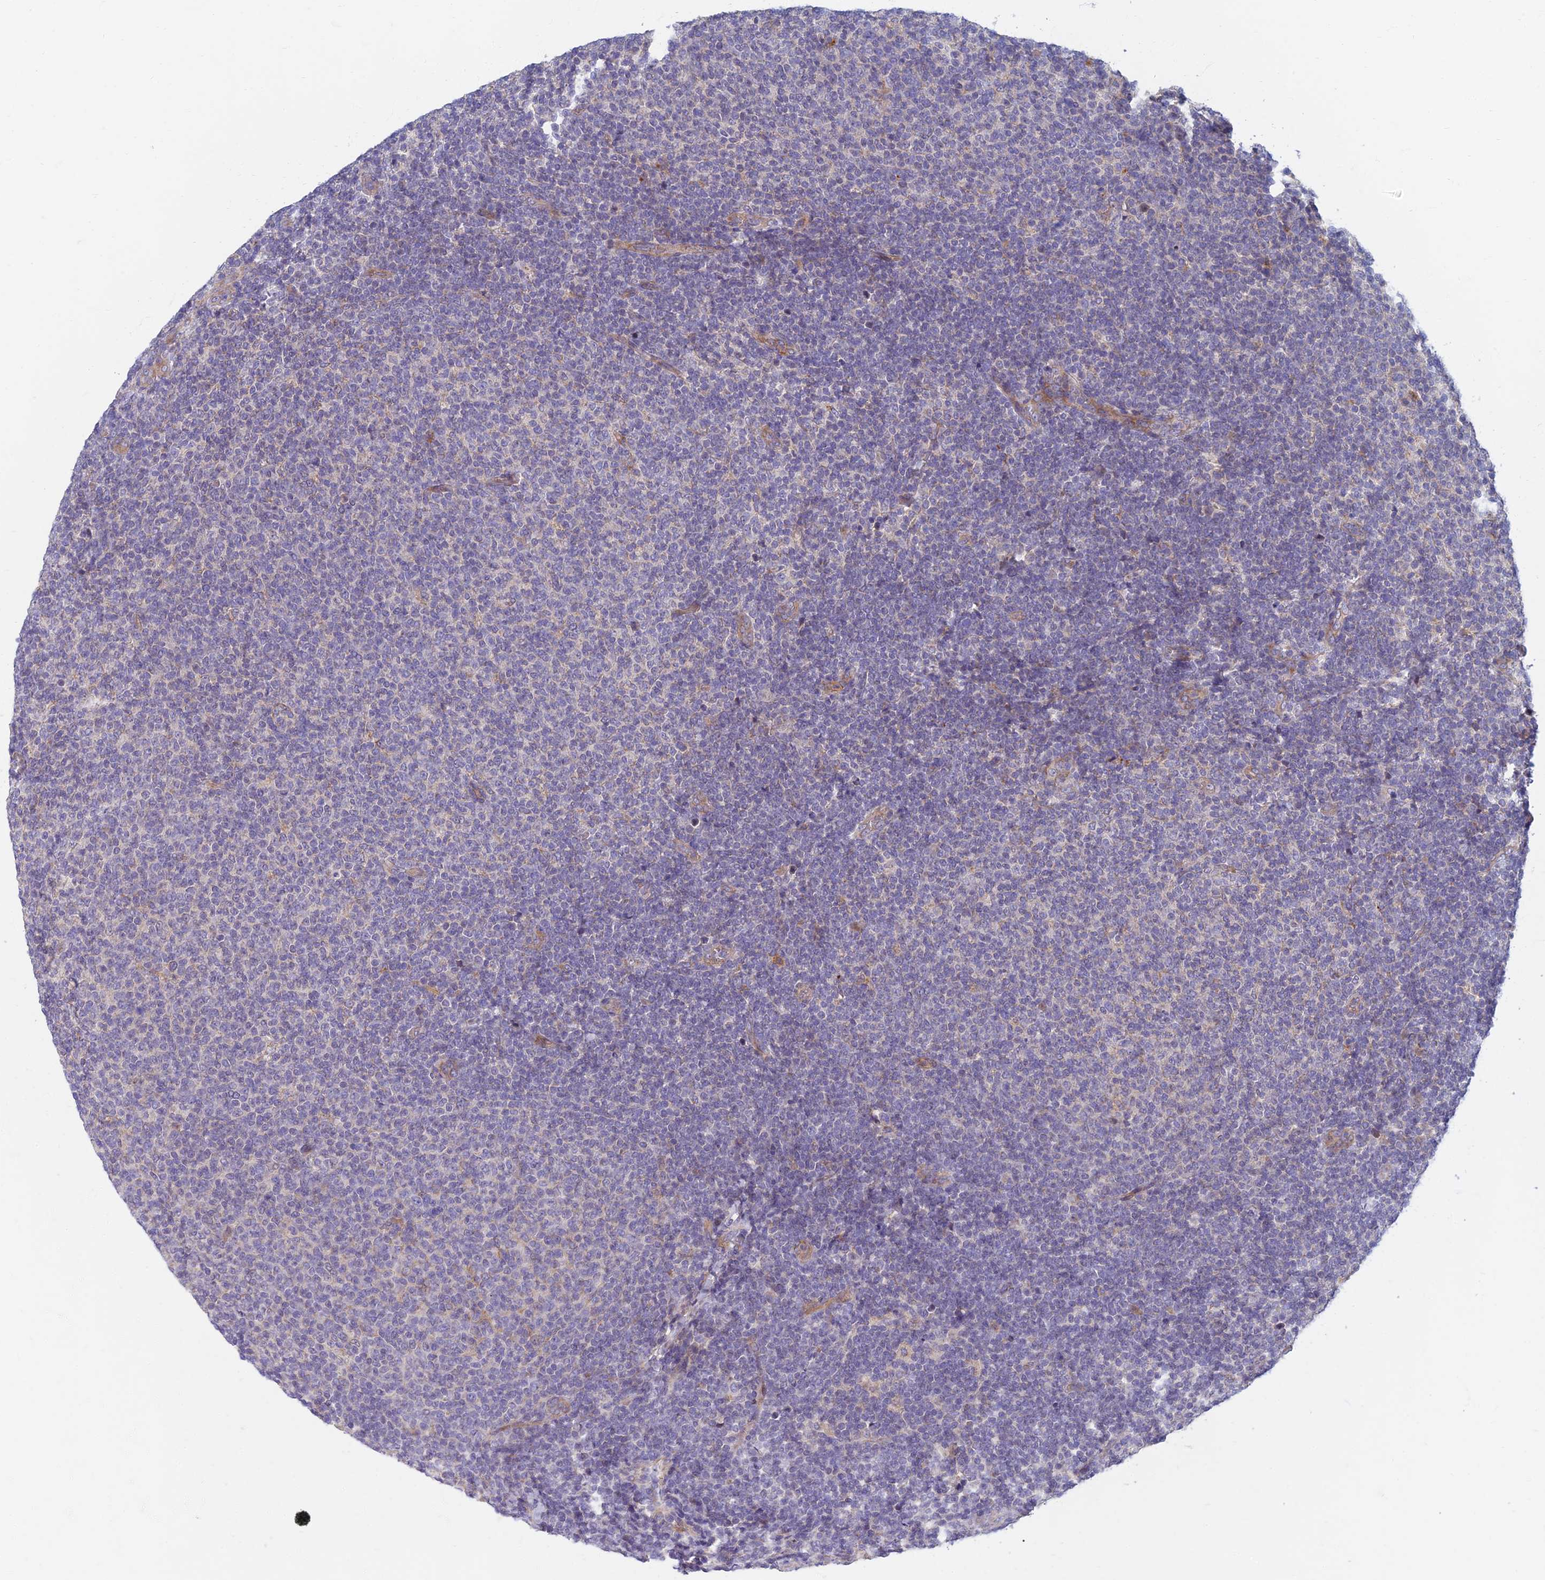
{"staining": {"intensity": "negative", "quantity": "none", "location": "none"}, "tissue": "lymphoma", "cell_type": "Tumor cells", "image_type": "cancer", "snomed": [{"axis": "morphology", "description": "Malignant lymphoma, non-Hodgkin's type, Low grade"}, {"axis": "topography", "description": "Lymph node"}], "caption": "IHC of human low-grade malignant lymphoma, non-Hodgkin's type shows no positivity in tumor cells.", "gene": "SOGA1", "patient": {"sex": "male", "age": 66}}